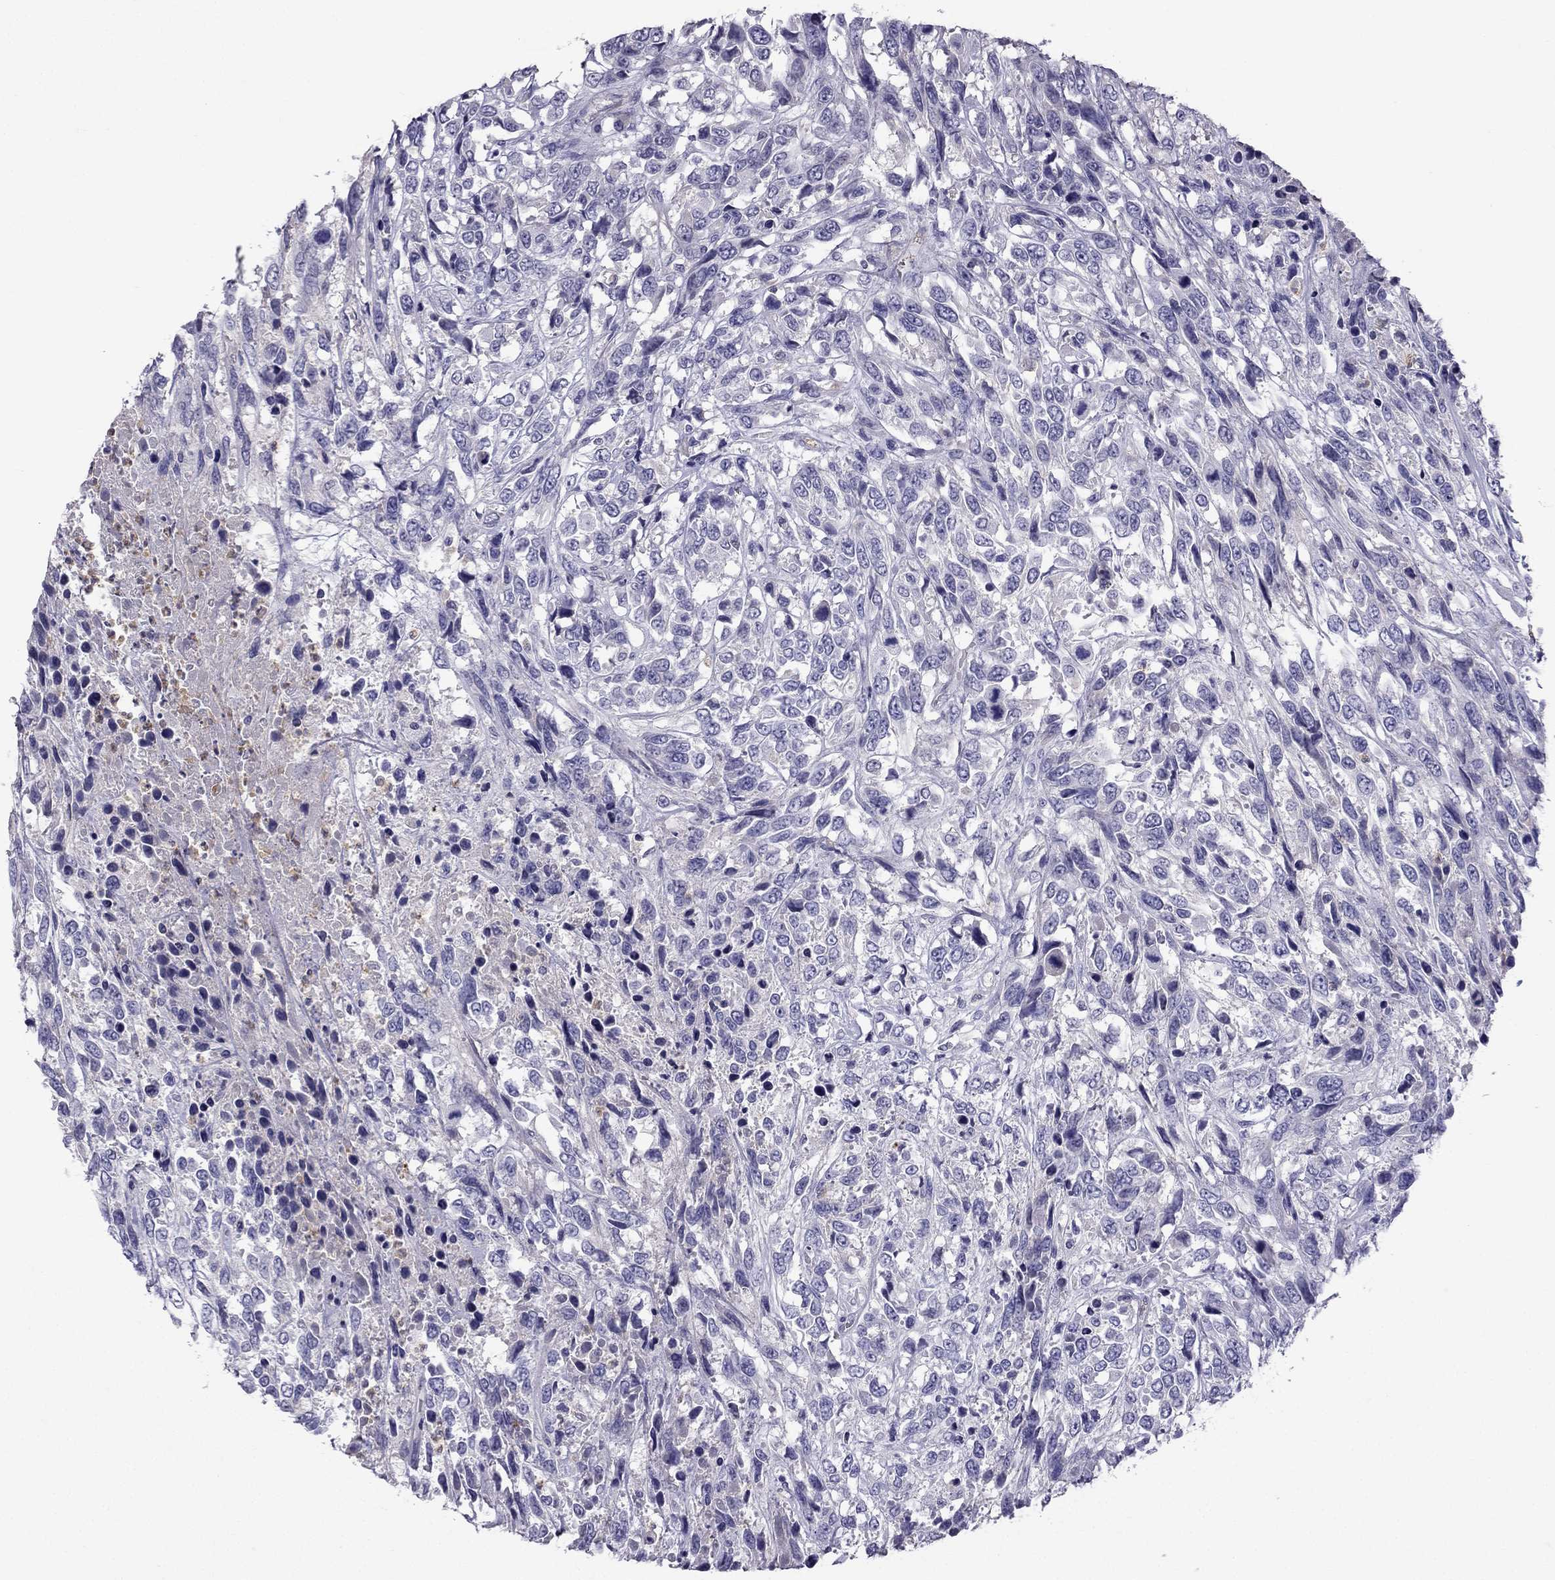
{"staining": {"intensity": "negative", "quantity": "none", "location": "none"}, "tissue": "urothelial cancer", "cell_type": "Tumor cells", "image_type": "cancer", "snomed": [{"axis": "morphology", "description": "Urothelial carcinoma, High grade"}, {"axis": "topography", "description": "Urinary bladder"}], "caption": "DAB (3,3'-diaminobenzidine) immunohistochemical staining of urothelial carcinoma (high-grade) exhibits no significant positivity in tumor cells.", "gene": "STOML3", "patient": {"sex": "female", "age": 70}}